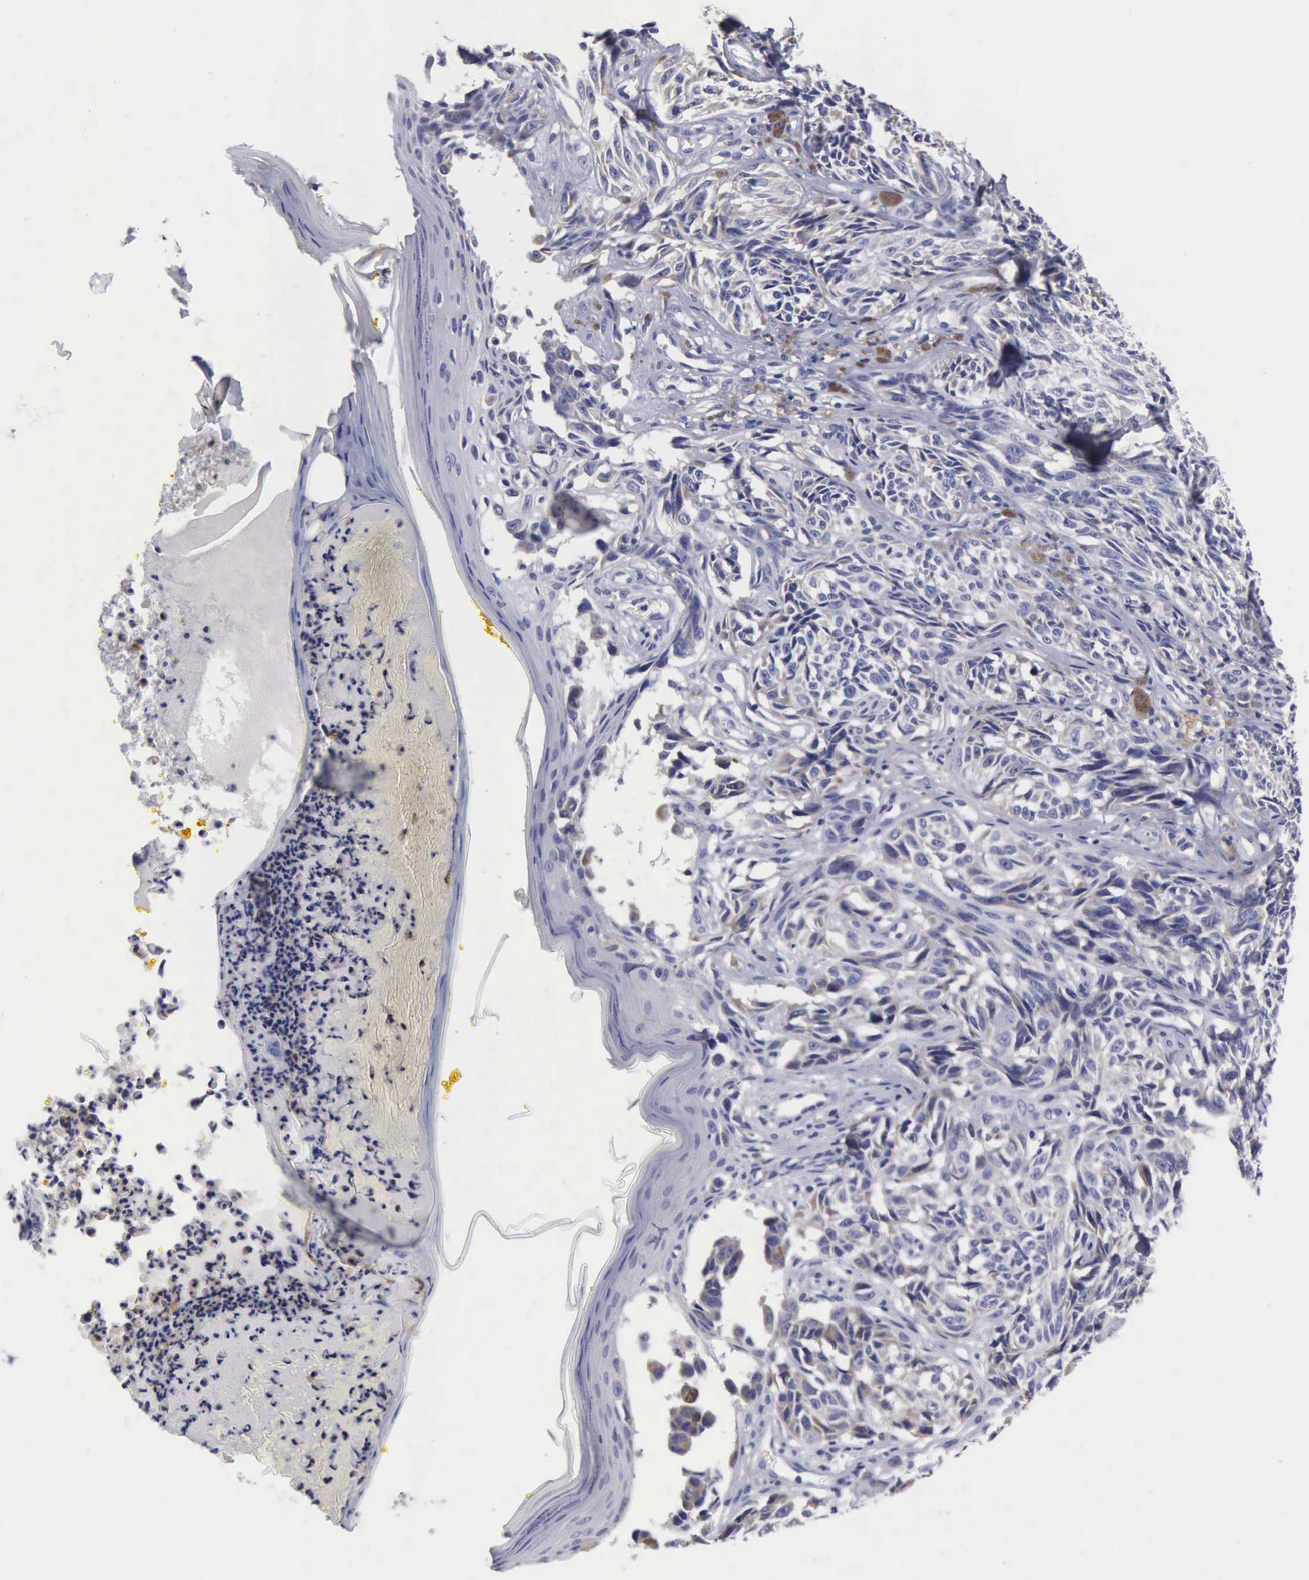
{"staining": {"intensity": "negative", "quantity": "none", "location": "none"}, "tissue": "melanoma", "cell_type": "Tumor cells", "image_type": "cancer", "snomed": [{"axis": "morphology", "description": "Malignant melanoma, NOS"}, {"axis": "topography", "description": "Skin"}], "caption": "An IHC photomicrograph of malignant melanoma is shown. There is no staining in tumor cells of malignant melanoma.", "gene": "PTGS2", "patient": {"sex": "male", "age": 67}}